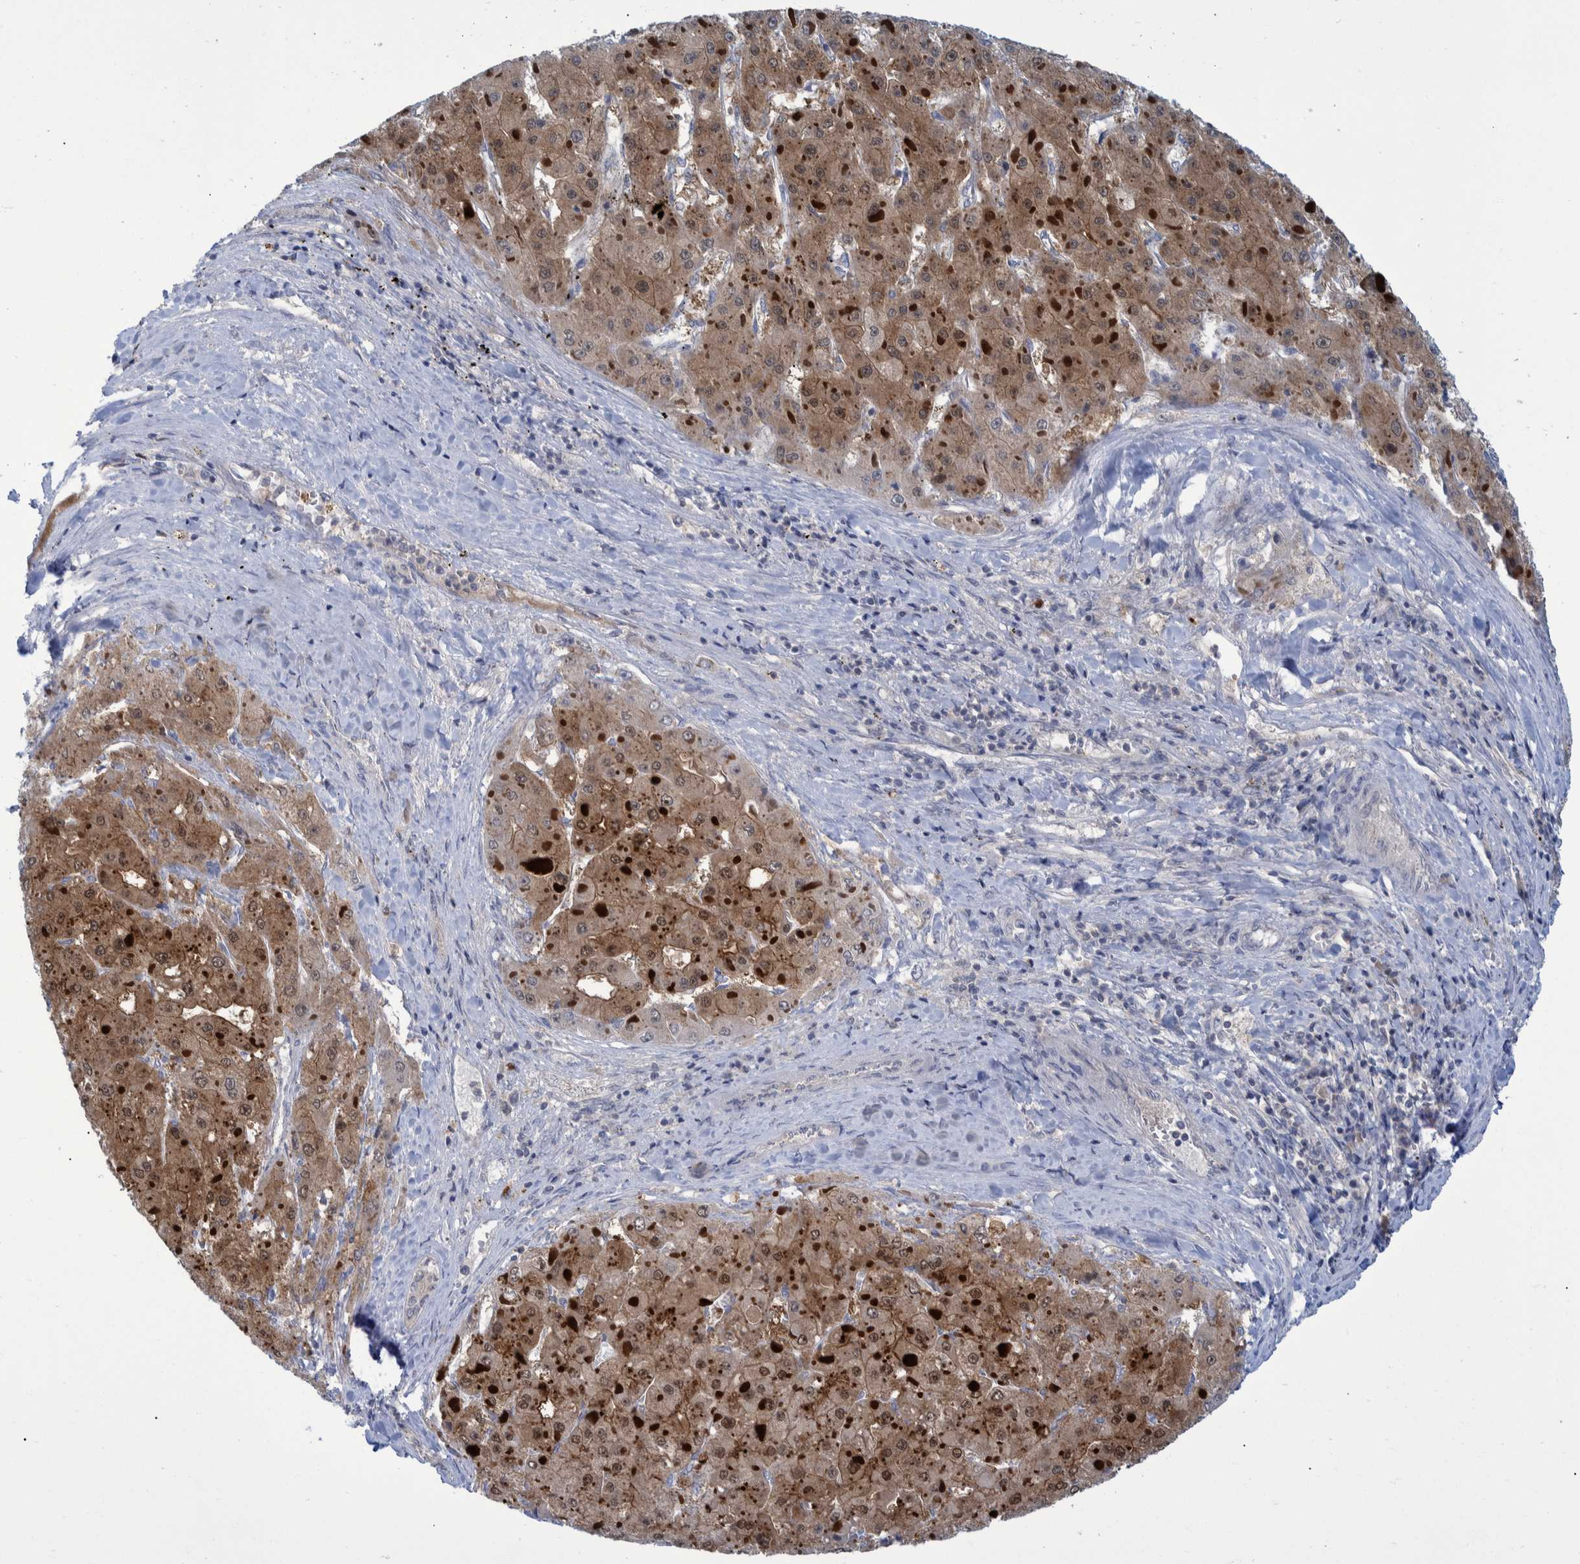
{"staining": {"intensity": "moderate", "quantity": ">75%", "location": "cytoplasmic/membranous"}, "tissue": "liver cancer", "cell_type": "Tumor cells", "image_type": "cancer", "snomed": [{"axis": "morphology", "description": "Carcinoma, Hepatocellular, NOS"}, {"axis": "topography", "description": "Liver"}], "caption": "High-magnification brightfield microscopy of hepatocellular carcinoma (liver) stained with DAB (3,3'-diaminobenzidine) (brown) and counterstained with hematoxylin (blue). tumor cells exhibit moderate cytoplasmic/membranous positivity is seen in approximately>75% of cells. Nuclei are stained in blue.", "gene": "PCYT2", "patient": {"sex": "female", "age": 73}}